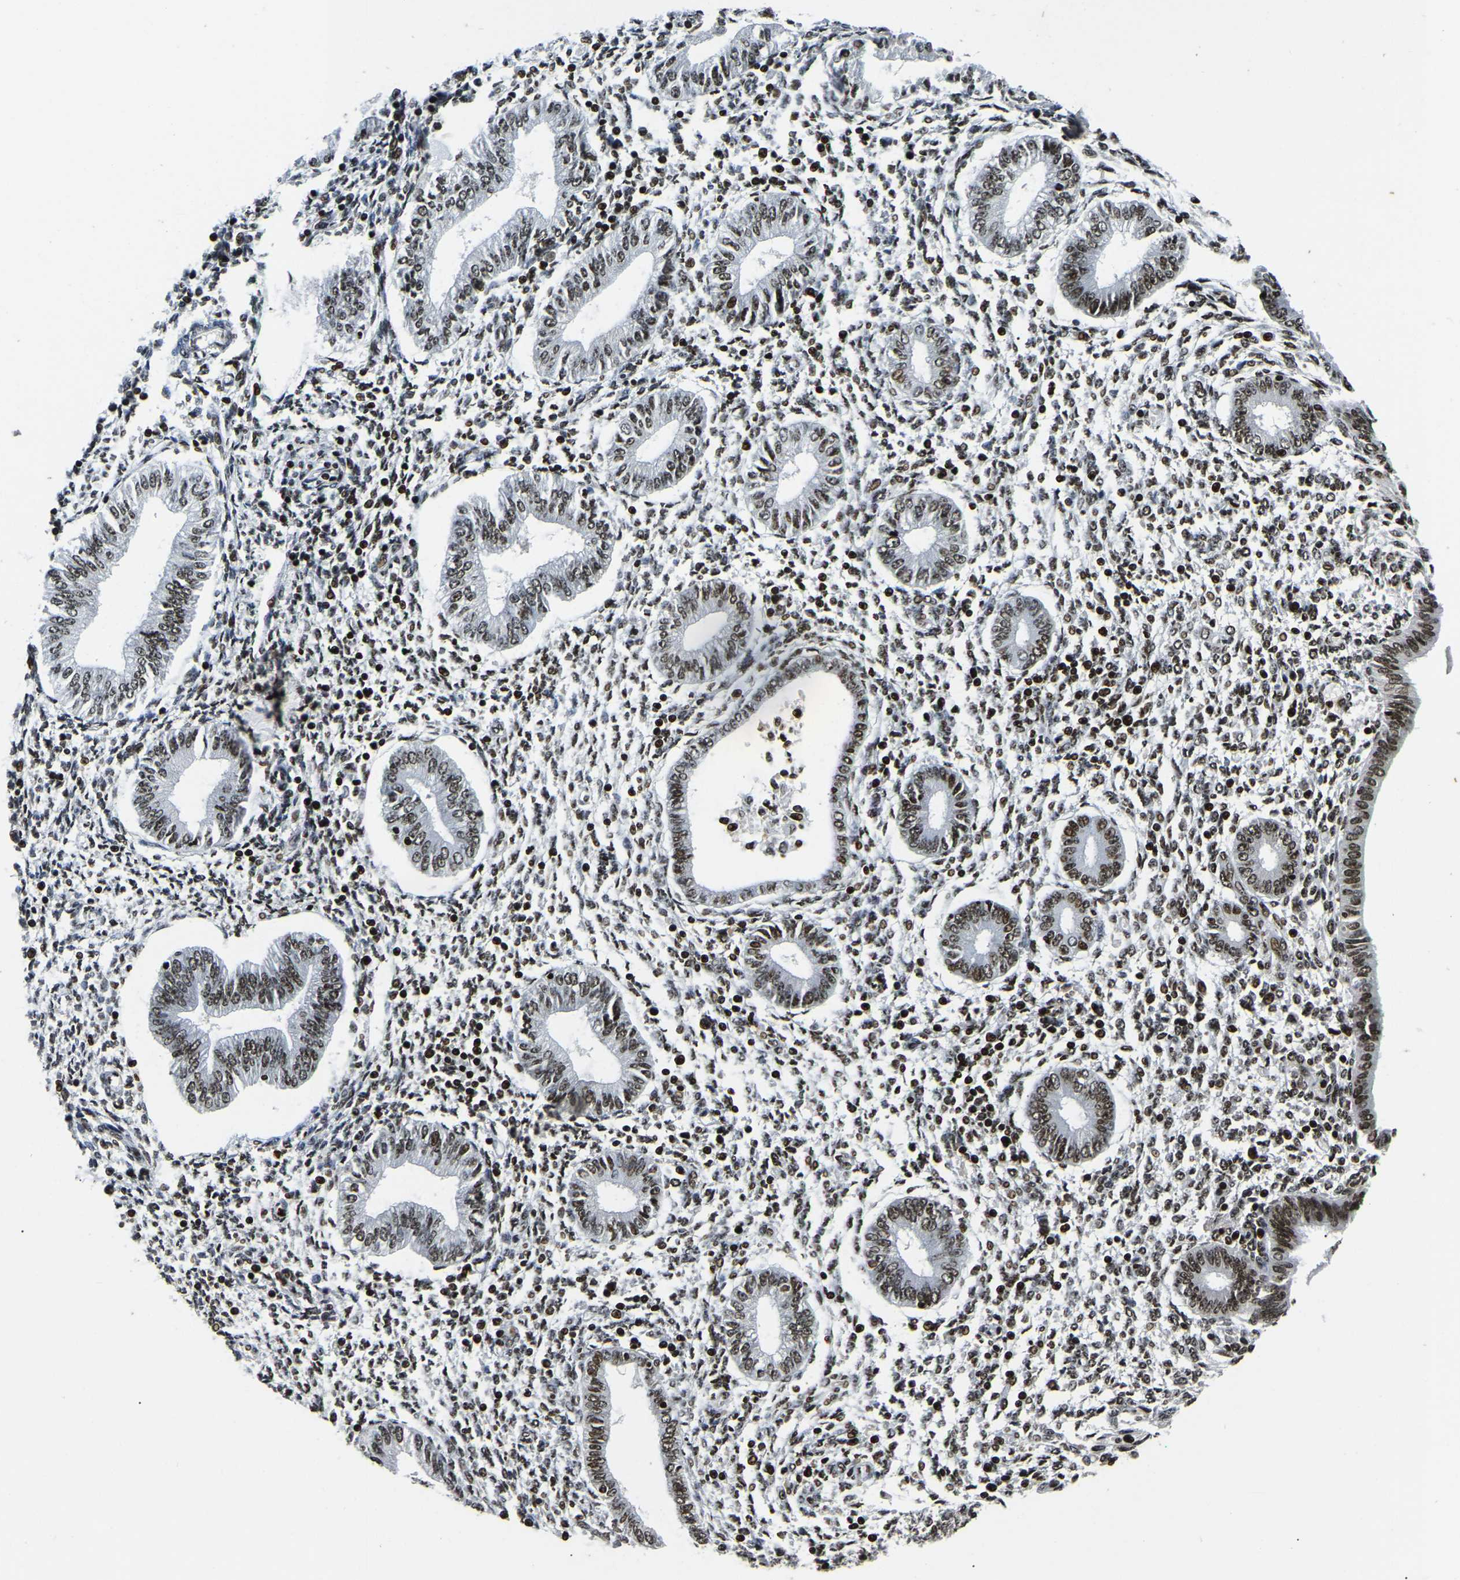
{"staining": {"intensity": "strong", "quantity": "25%-75%", "location": "nuclear"}, "tissue": "endometrium", "cell_type": "Cells in endometrial stroma", "image_type": "normal", "snomed": [{"axis": "morphology", "description": "Normal tissue, NOS"}, {"axis": "topography", "description": "Endometrium"}], "caption": "Immunohistochemistry (IHC) (DAB (3,3'-diaminobenzidine)) staining of benign human endometrium exhibits strong nuclear protein positivity in about 25%-75% of cells in endometrial stroma.", "gene": "LRRC61", "patient": {"sex": "female", "age": 50}}